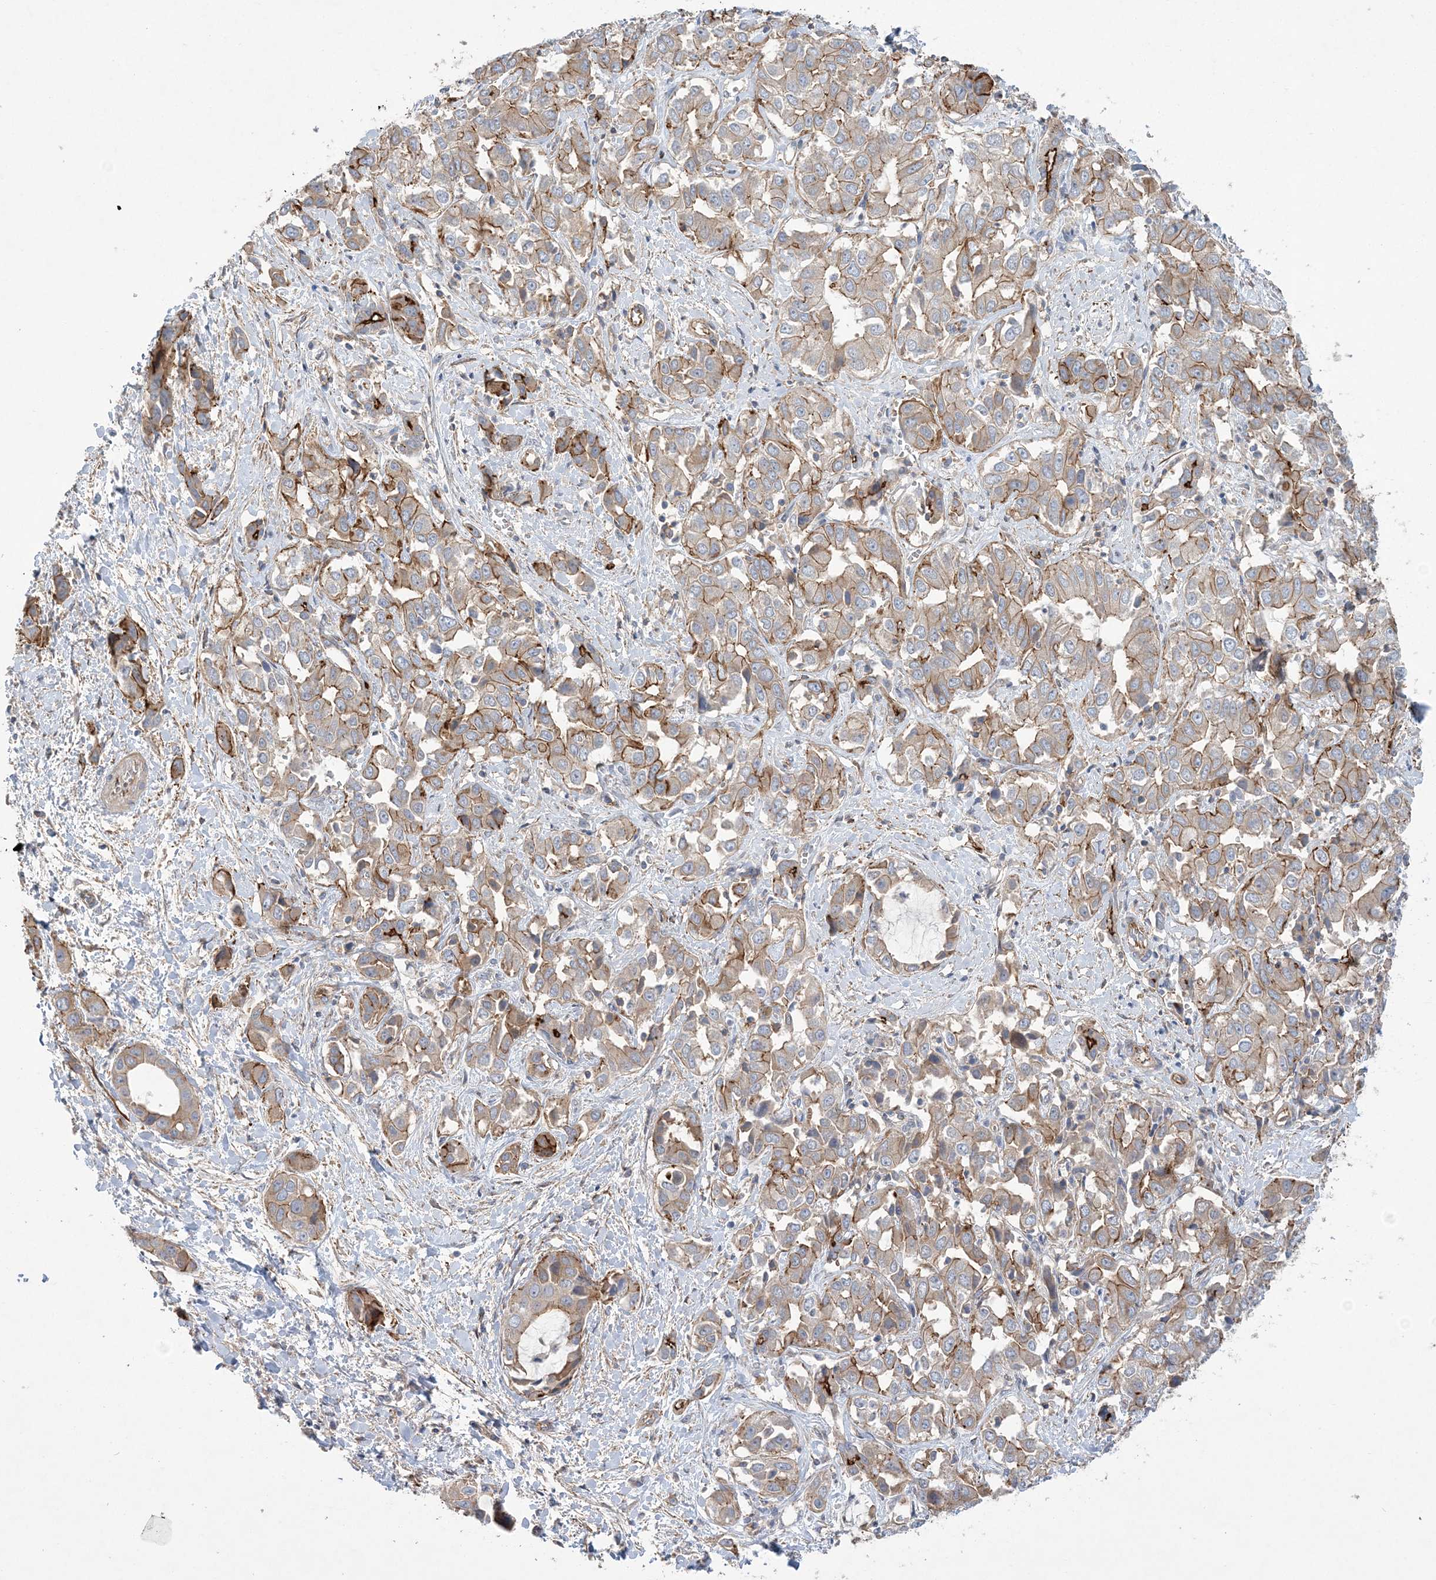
{"staining": {"intensity": "moderate", "quantity": ">75%", "location": "cytoplasmic/membranous"}, "tissue": "liver cancer", "cell_type": "Tumor cells", "image_type": "cancer", "snomed": [{"axis": "morphology", "description": "Cholangiocarcinoma"}, {"axis": "topography", "description": "Liver"}], "caption": "A photomicrograph showing moderate cytoplasmic/membranous positivity in approximately >75% of tumor cells in cholangiocarcinoma (liver), as visualized by brown immunohistochemical staining.", "gene": "PIGC", "patient": {"sex": "female", "age": 52}}